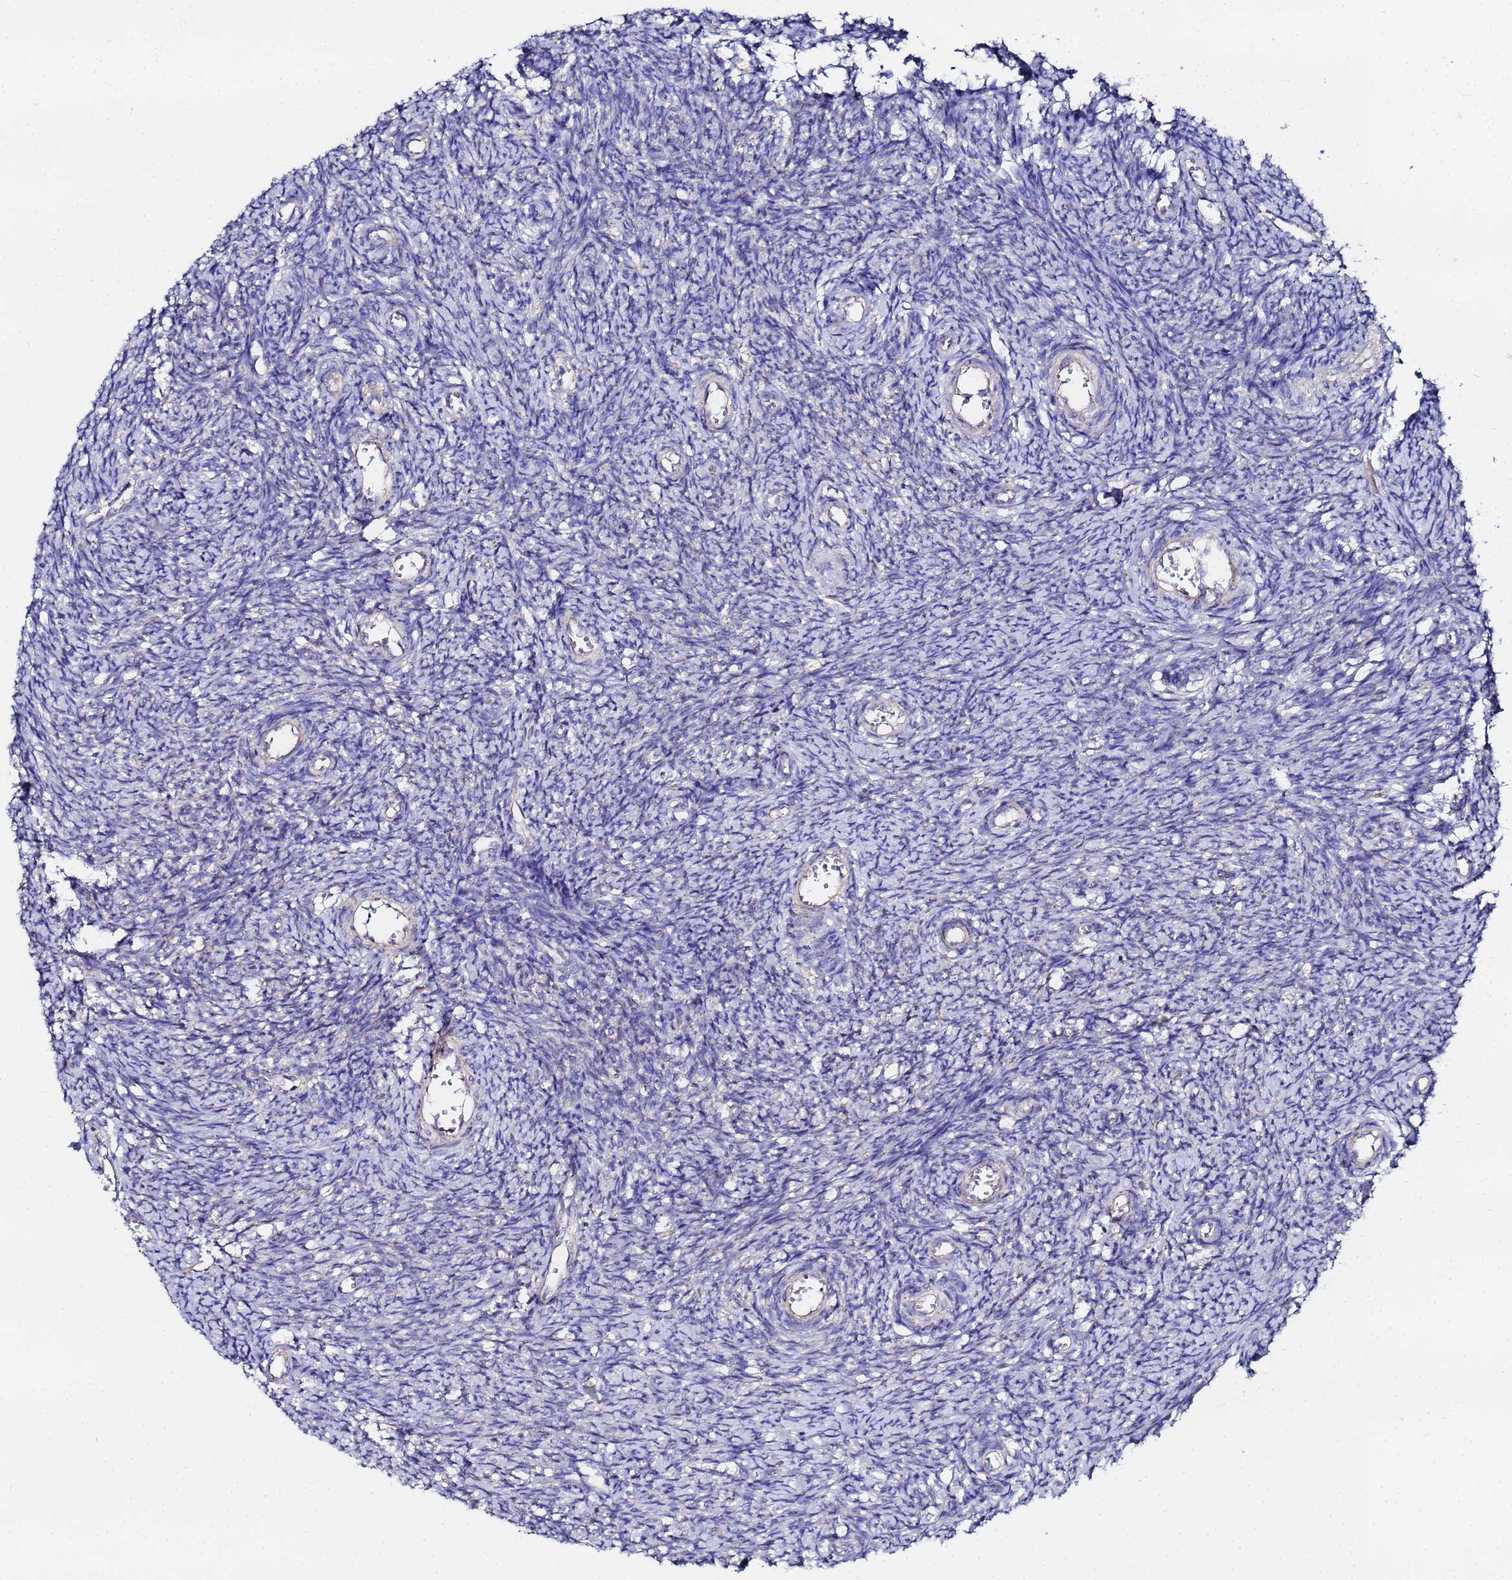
{"staining": {"intensity": "negative", "quantity": "none", "location": "none"}, "tissue": "ovary", "cell_type": "Ovarian stroma cells", "image_type": "normal", "snomed": [{"axis": "morphology", "description": "Normal tissue, NOS"}, {"axis": "topography", "description": "Ovary"}], "caption": "Ovarian stroma cells are negative for protein expression in normal human ovary. (Brightfield microscopy of DAB (3,3'-diaminobenzidine) IHC at high magnification).", "gene": "FAHD2A", "patient": {"sex": "female", "age": 44}}